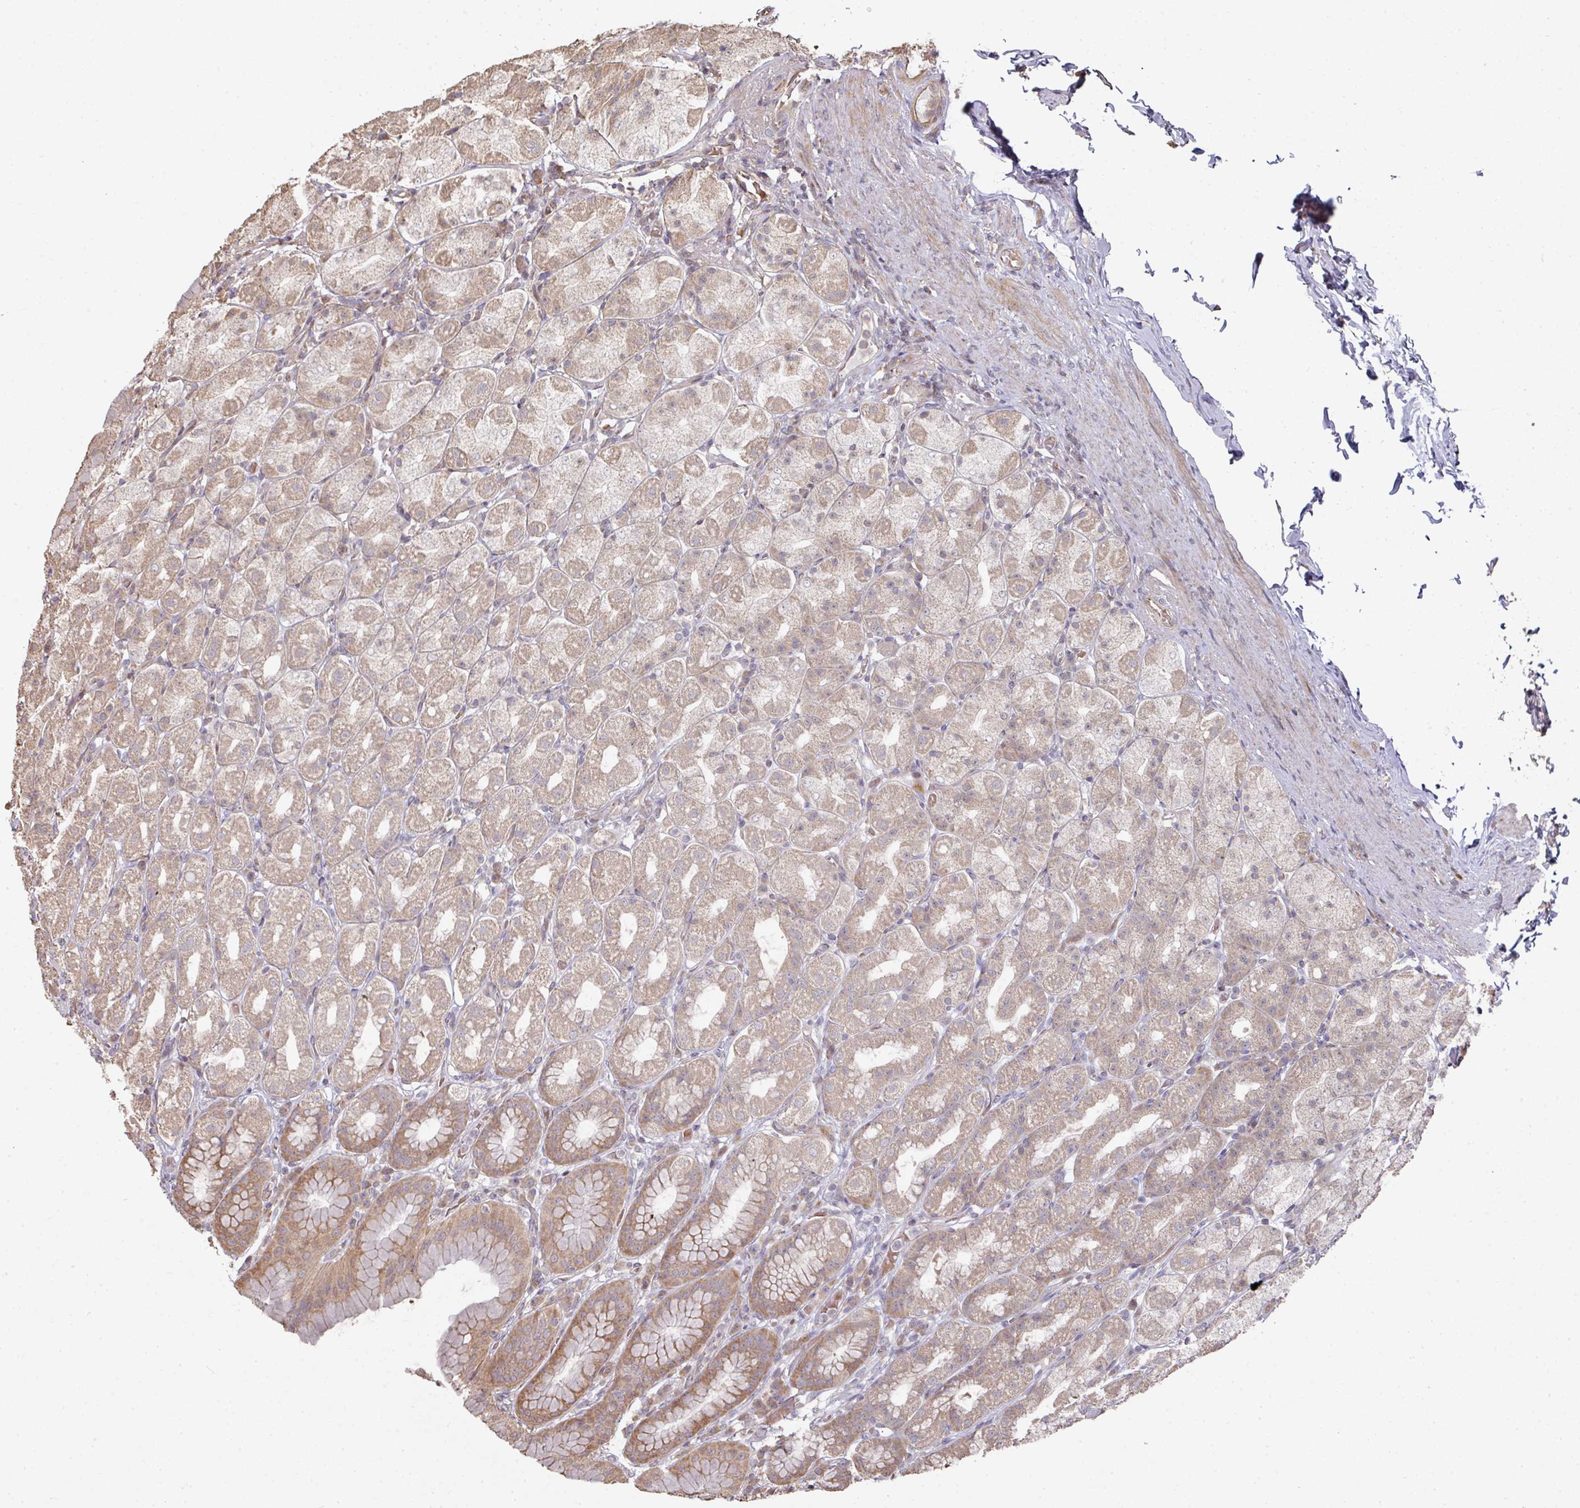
{"staining": {"intensity": "moderate", "quantity": "<25%", "location": "cytoplasmic/membranous"}, "tissue": "stomach", "cell_type": "Glandular cells", "image_type": "normal", "snomed": [{"axis": "morphology", "description": "Normal tissue, NOS"}, {"axis": "topography", "description": "Stomach, upper"}, {"axis": "topography", "description": "Stomach"}], "caption": "DAB (3,3'-diaminobenzidine) immunohistochemical staining of unremarkable human stomach exhibits moderate cytoplasmic/membranous protein staining in about <25% of glandular cells. (DAB IHC with brightfield microscopy, high magnification).", "gene": "CA7", "patient": {"sex": "male", "age": 68}}